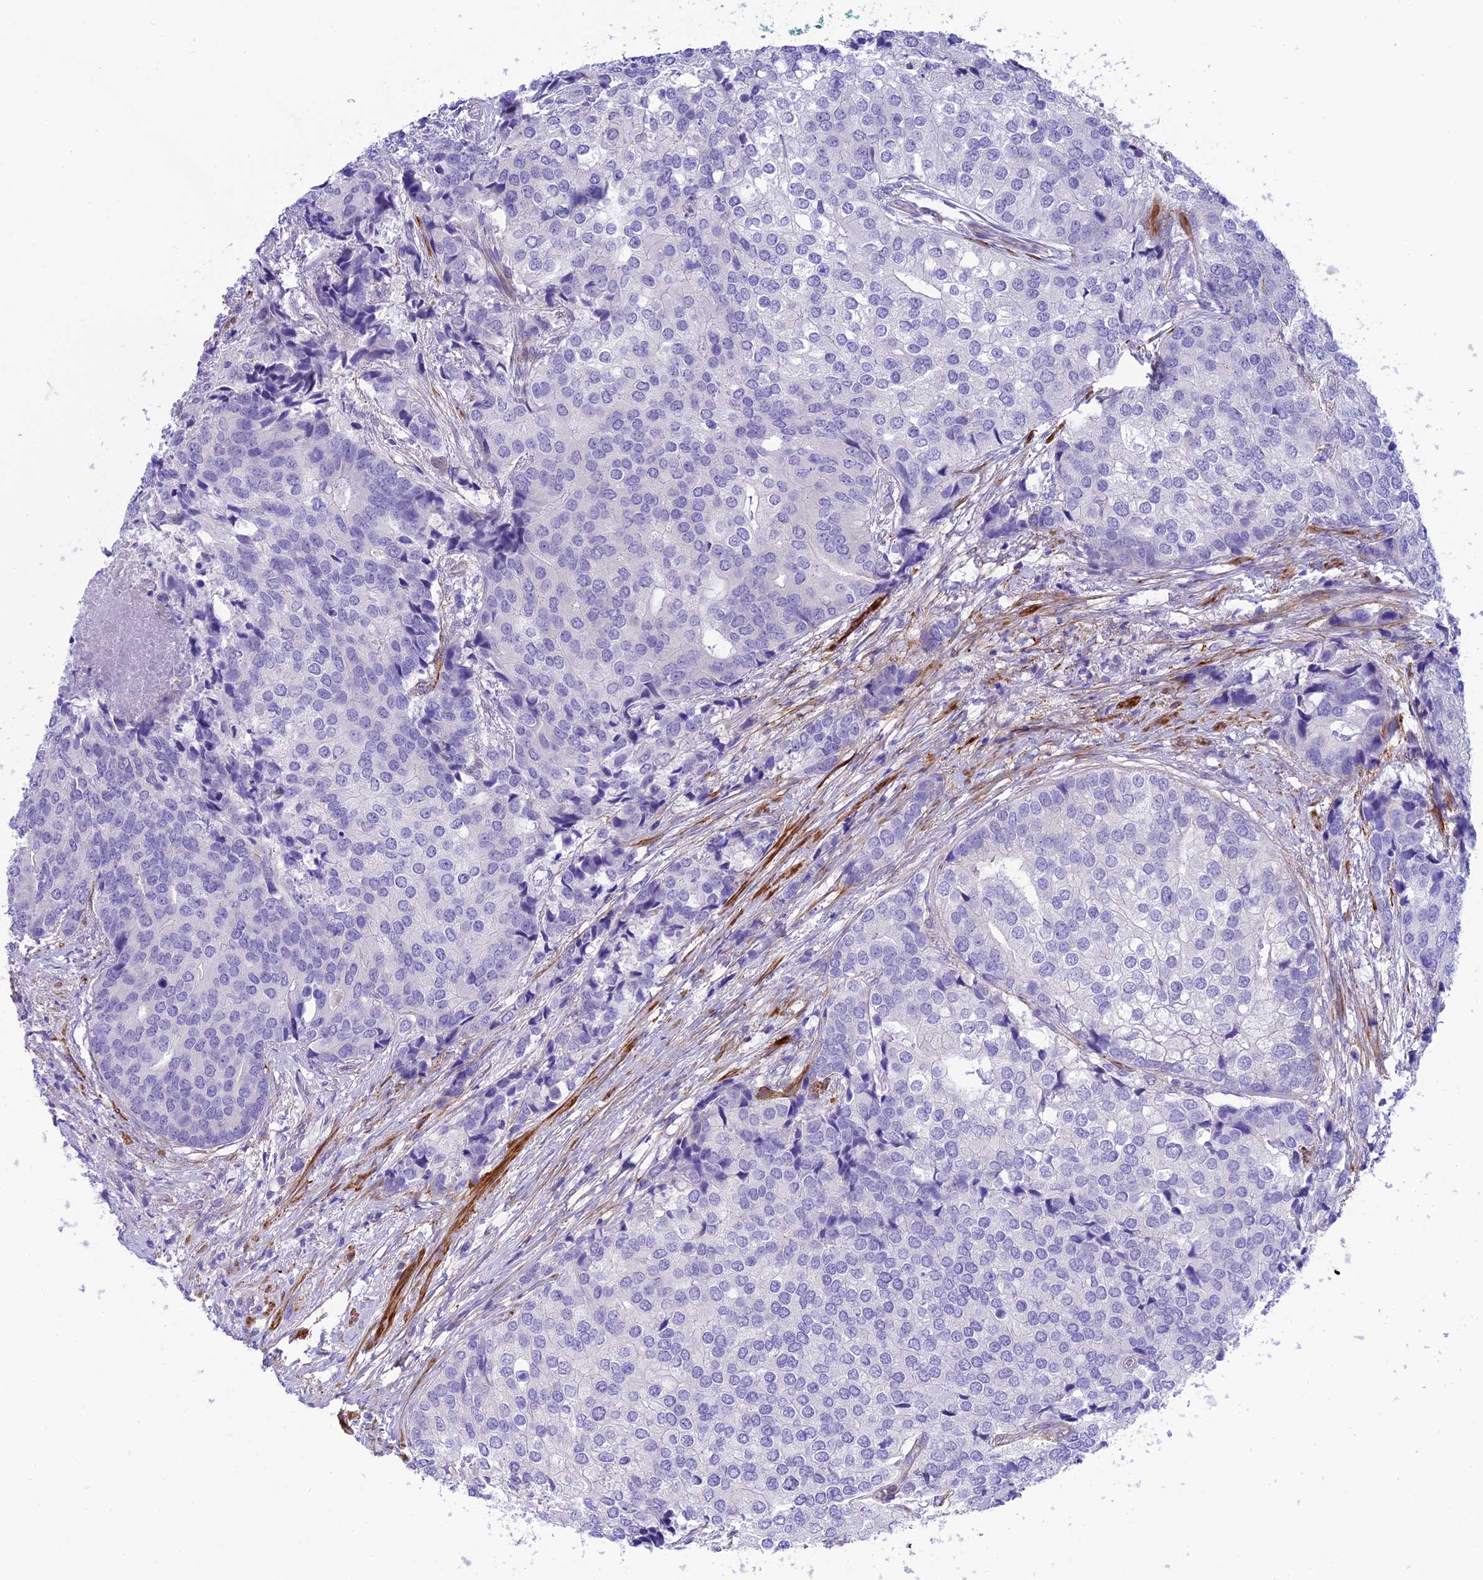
{"staining": {"intensity": "negative", "quantity": "none", "location": "none"}, "tissue": "prostate cancer", "cell_type": "Tumor cells", "image_type": "cancer", "snomed": [{"axis": "morphology", "description": "Adenocarcinoma, High grade"}, {"axis": "topography", "description": "Prostate"}], "caption": "Immunohistochemistry (IHC) of prostate high-grade adenocarcinoma demonstrates no positivity in tumor cells. The staining was performed using DAB to visualize the protein expression in brown, while the nuclei were stained in blue with hematoxylin (Magnification: 20x).", "gene": "ZDHHC16", "patient": {"sex": "male", "age": 62}}